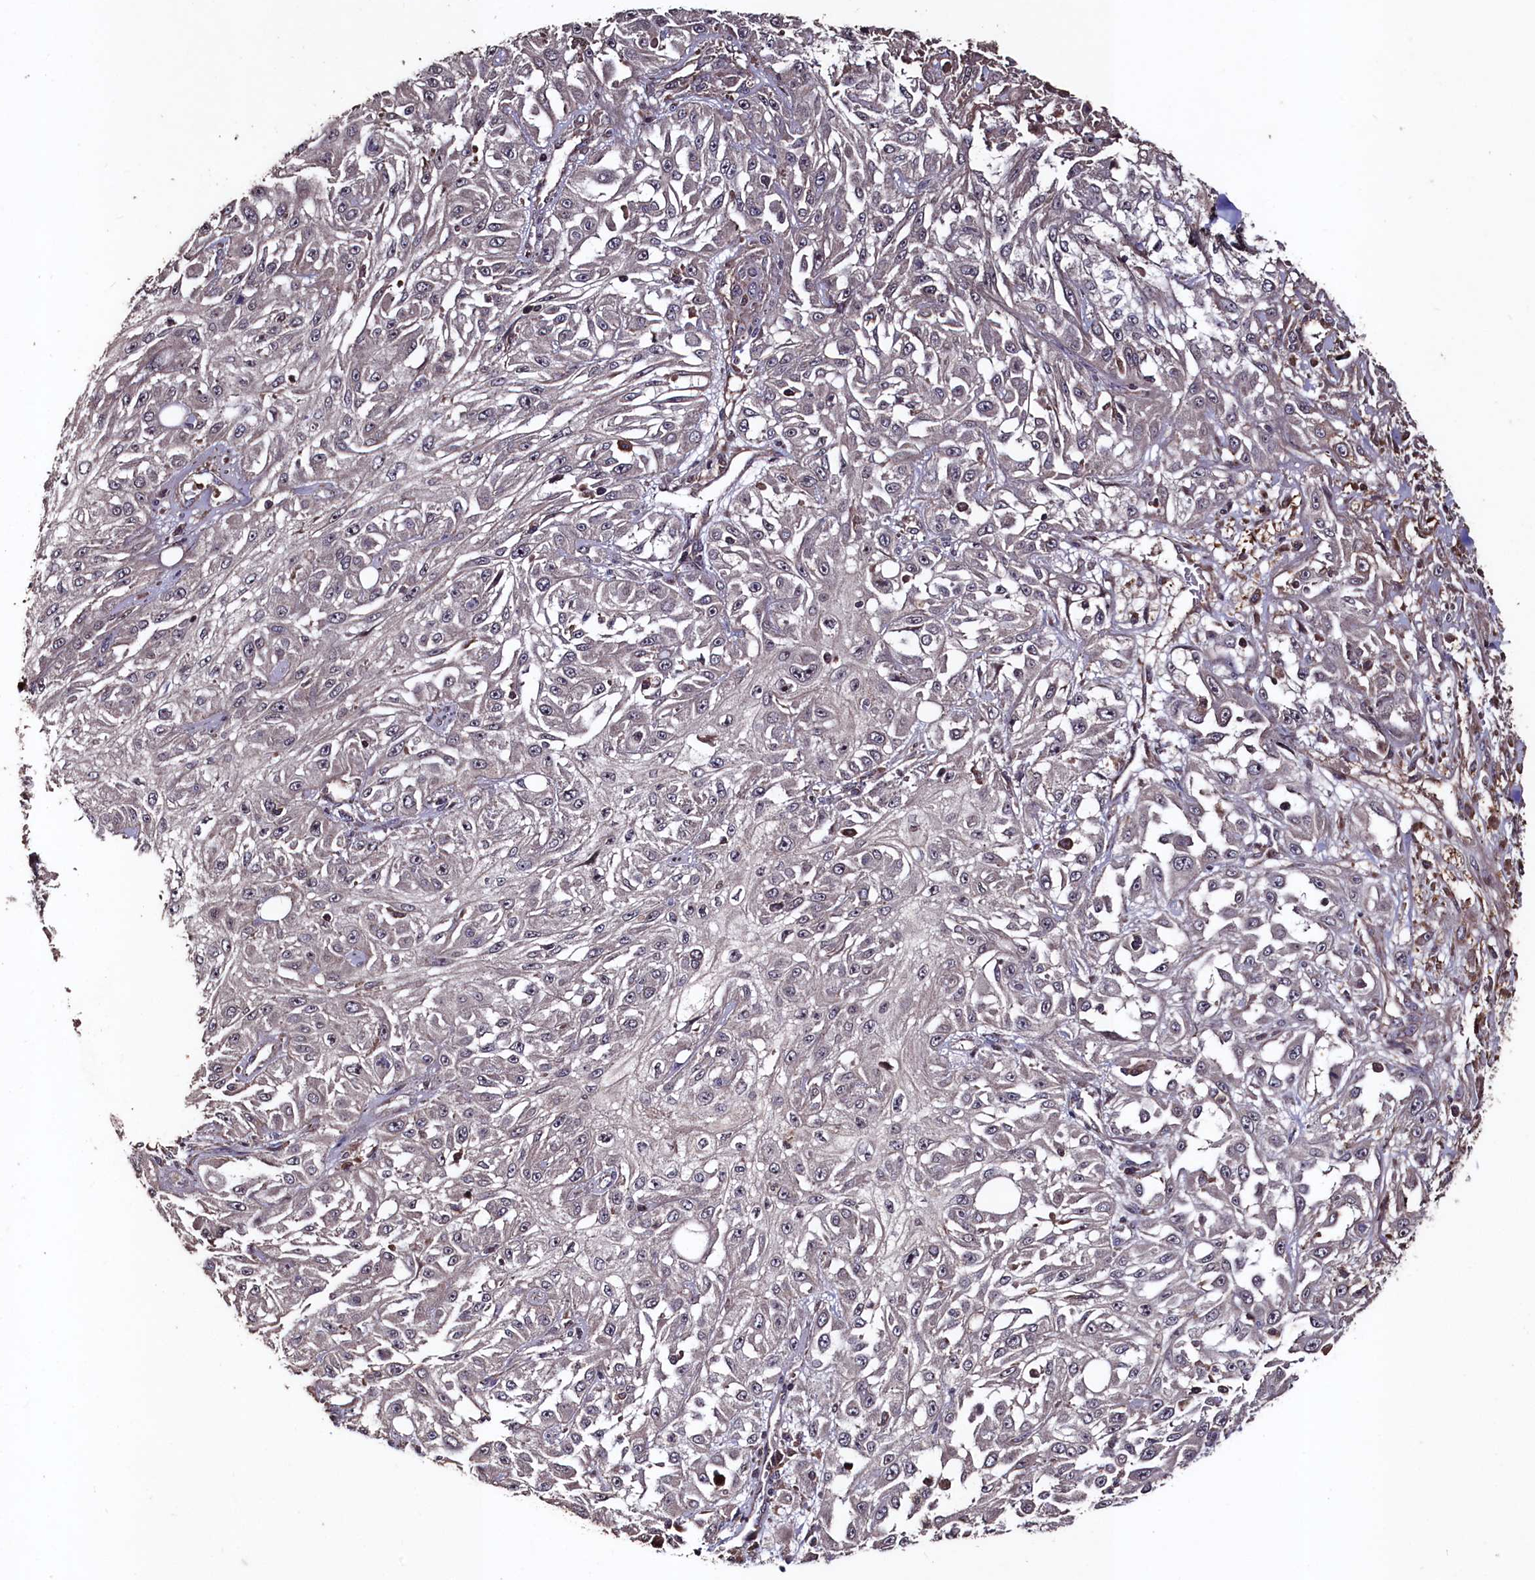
{"staining": {"intensity": "weak", "quantity": "<25%", "location": "cytoplasmic/membranous"}, "tissue": "skin cancer", "cell_type": "Tumor cells", "image_type": "cancer", "snomed": [{"axis": "morphology", "description": "Squamous cell carcinoma, NOS"}, {"axis": "morphology", "description": "Squamous cell carcinoma, metastatic, NOS"}, {"axis": "topography", "description": "Skin"}, {"axis": "topography", "description": "Lymph node"}], "caption": "Human skin squamous cell carcinoma stained for a protein using IHC exhibits no positivity in tumor cells.", "gene": "MYO1H", "patient": {"sex": "male", "age": 75}}